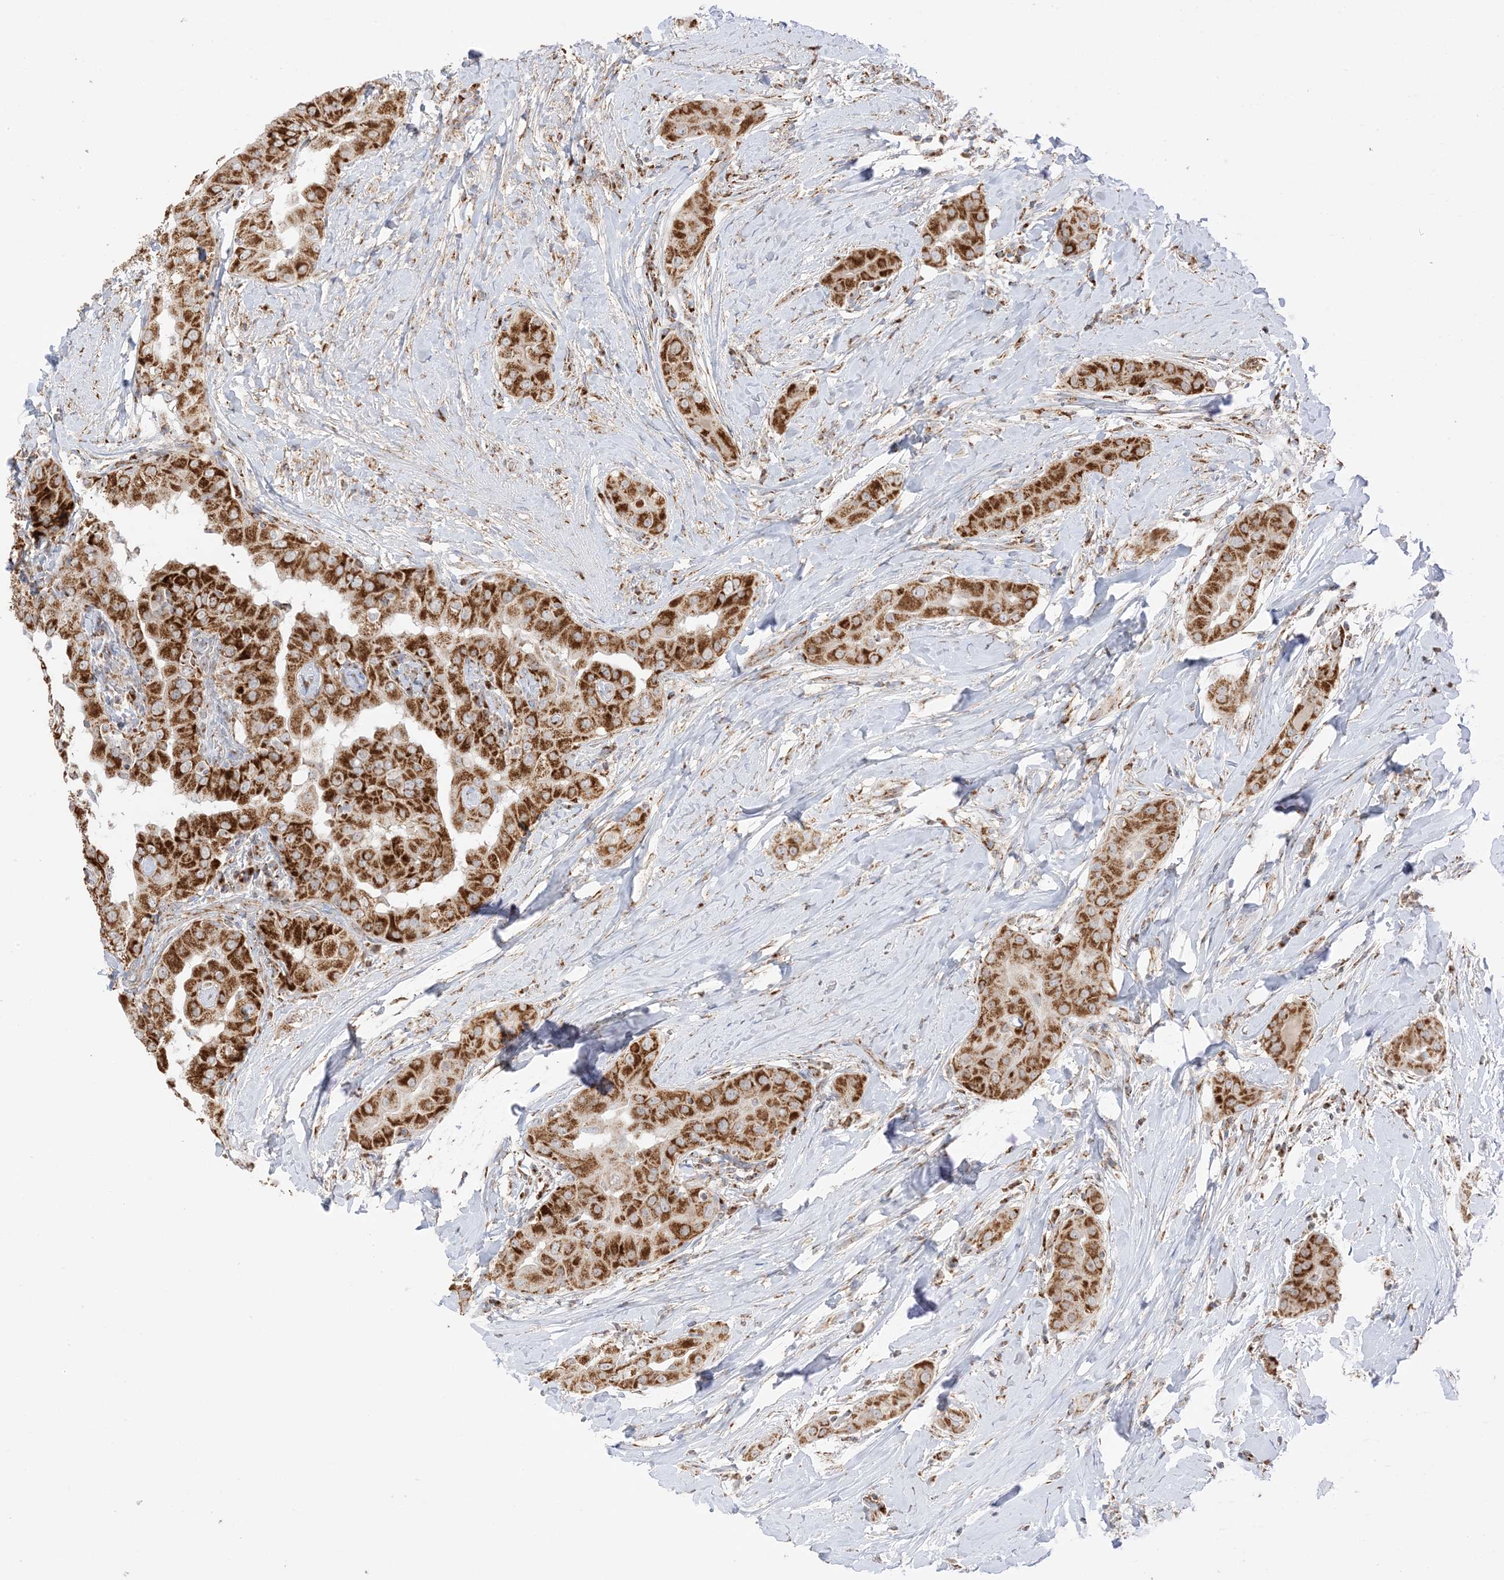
{"staining": {"intensity": "strong", "quantity": ">75%", "location": "cytoplasmic/membranous"}, "tissue": "thyroid cancer", "cell_type": "Tumor cells", "image_type": "cancer", "snomed": [{"axis": "morphology", "description": "Papillary adenocarcinoma, NOS"}, {"axis": "topography", "description": "Thyroid gland"}], "caption": "Protein expression analysis of thyroid papillary adenocarcinoma shows strong cytoplasmic/membranous expression in about >75% of tumor cells.", "gene": "SLC25A12", "patient": {"sex": "male", "age": 33}}